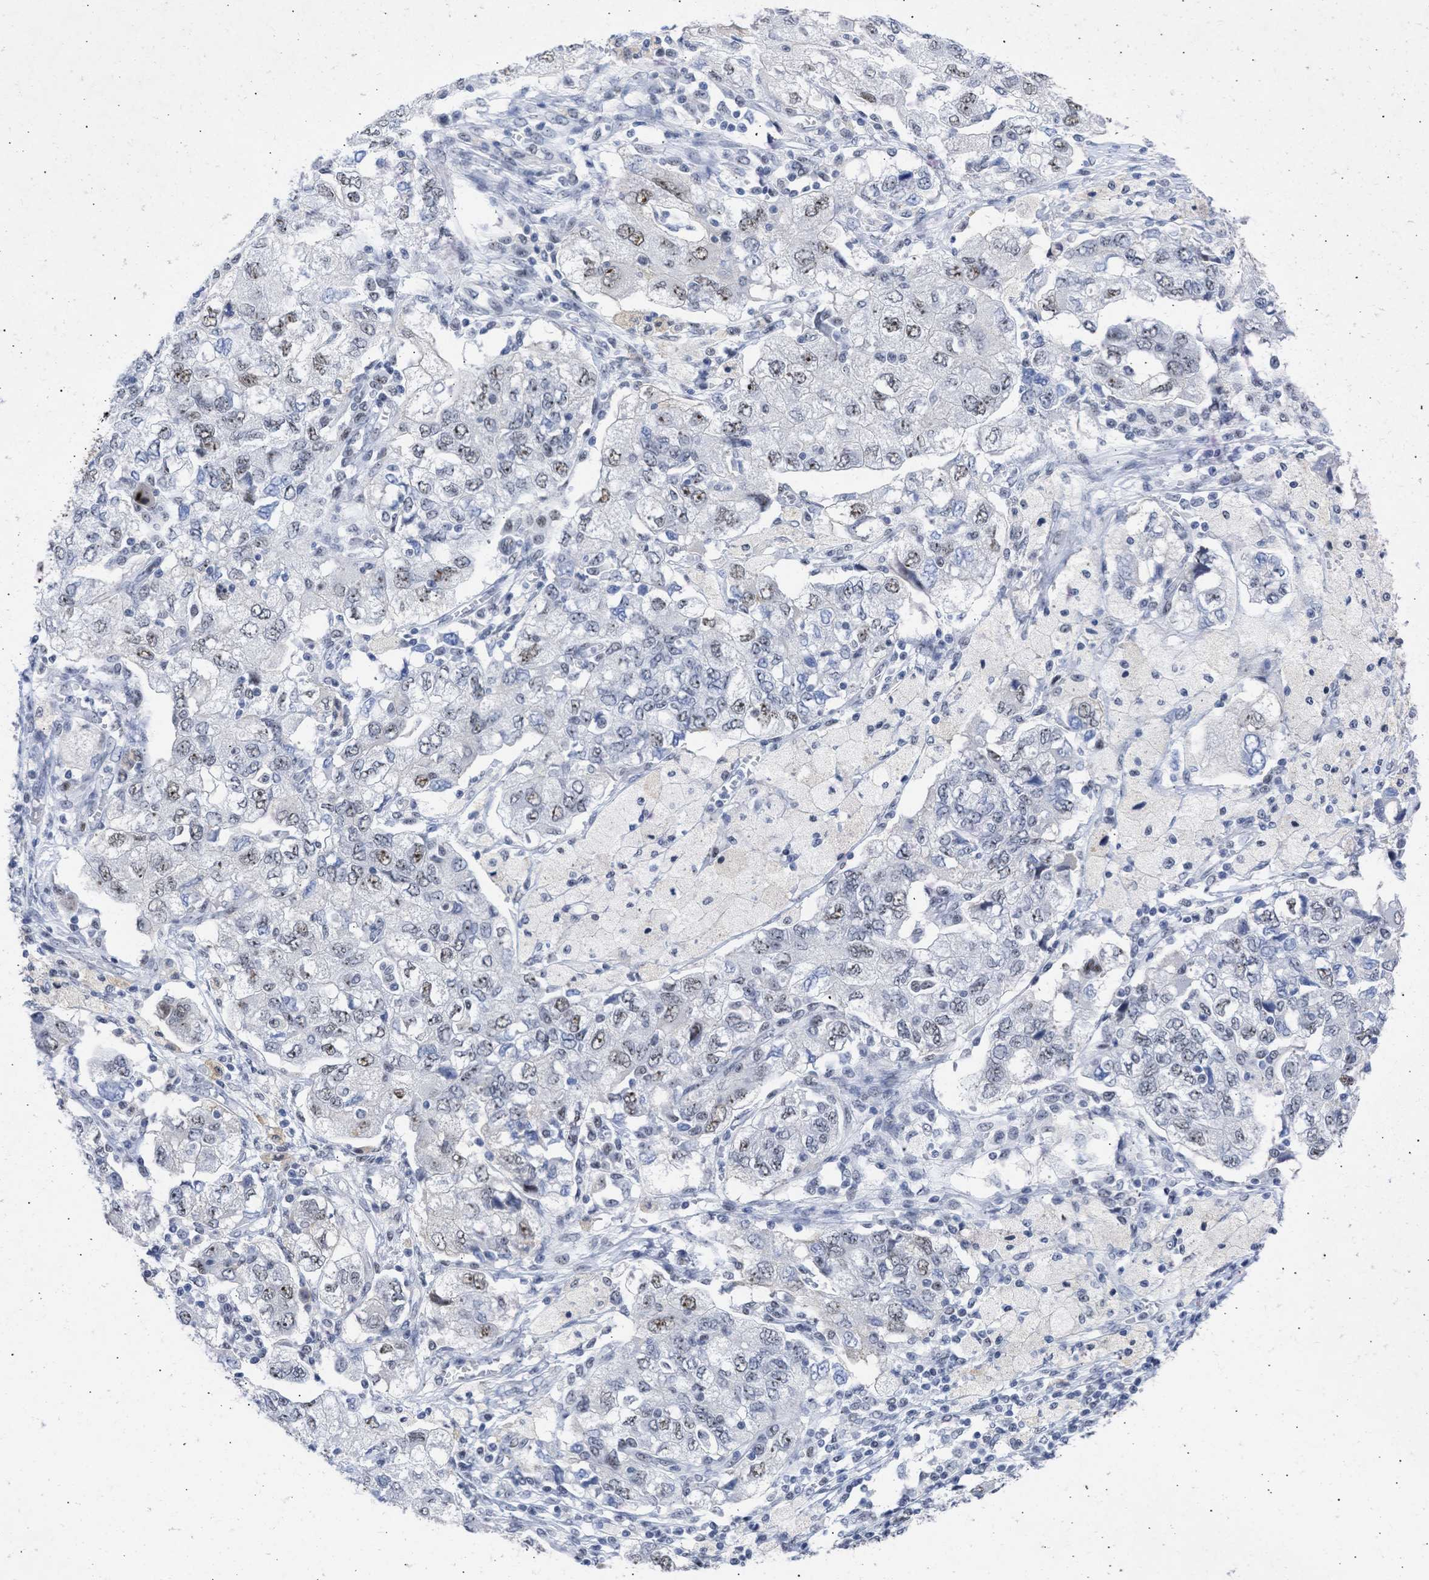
{"staining": {"intensity": "weak", "quantity": ">75%", "location": "nuclear"}, "tissue": "ovarian cancer", "cell_type": "Tumor cells", "image_type": "cancer", "snomed": [{"axis": "morphology", "description": "Carcinoma, NOS"}, {"axis": "morphology", "description": "Cystadenocarcinoma, serous, NOS"}, {"axis": "topography", "description": "Ovary"}], "caption": "Ovarian serous cystadenocarcinoma stained with immunohistochemistry (IHC) reveals weak nuclear staining in approximately >75% of tumor cells. (Stains: DAB (3,3'-diaminobenzidine) in brown, nuclei in blue, Microscopy: brightfield microscopy at high magnification).", "gene": "DDX41", "patient": {"sex": "female", "age": 69}}